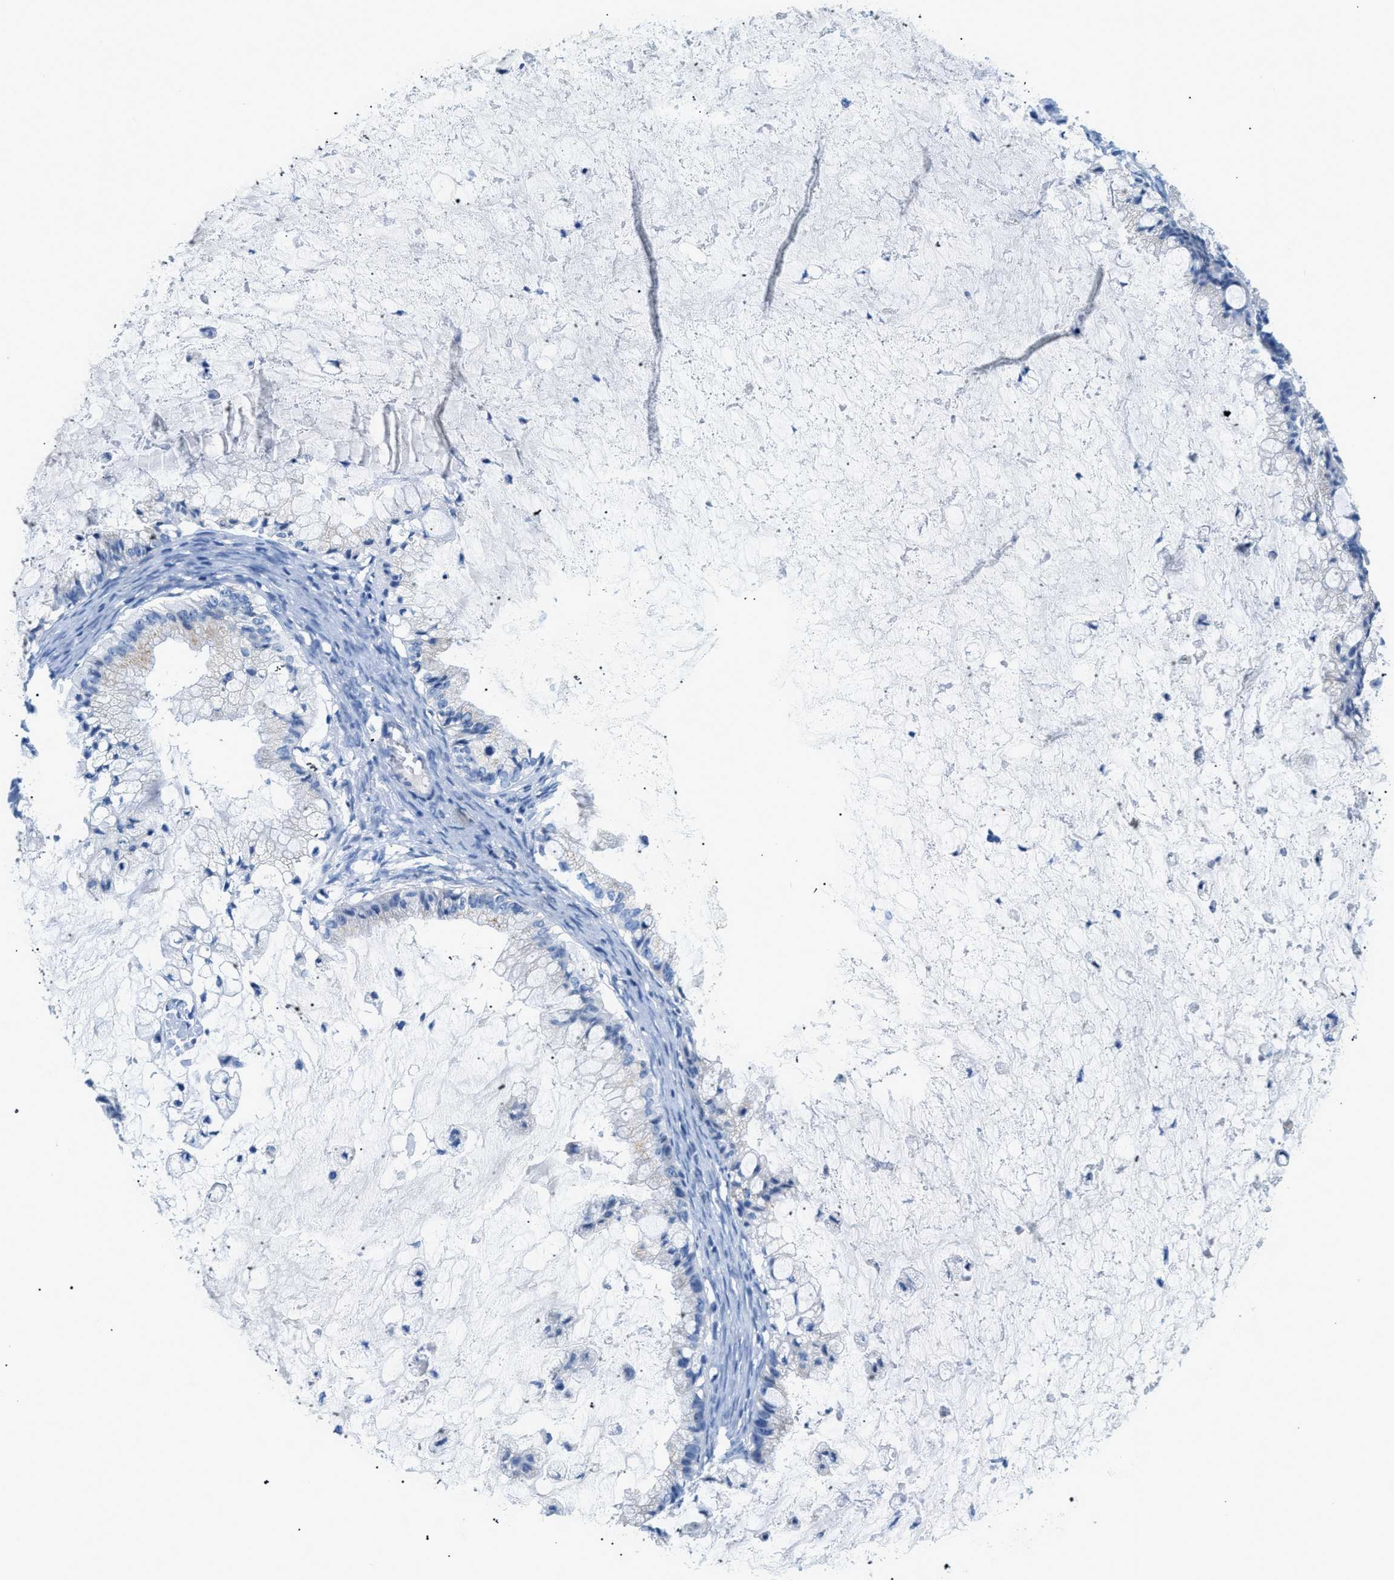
{"staining": {"intensity": "negative", "quantity": "none", "location": "none"}, "tissue": "ovarian cancer", "cell_type": "Tumor cells", "image_type": "cancer", "snomed": [{"axis": "morphology", "description": "Cystadenocarcinoma, mucinous, NOS"}, {"axis": "topography", "description": "Ovary"}], "caption": "A high-resolution image shows IHC staining of mucinous cystadenocarcinoma (ovarian), which reveals no significant expression in tumor cells.", "gene": "FDCSP", "patient": {"sex": "female", "age": 57}}